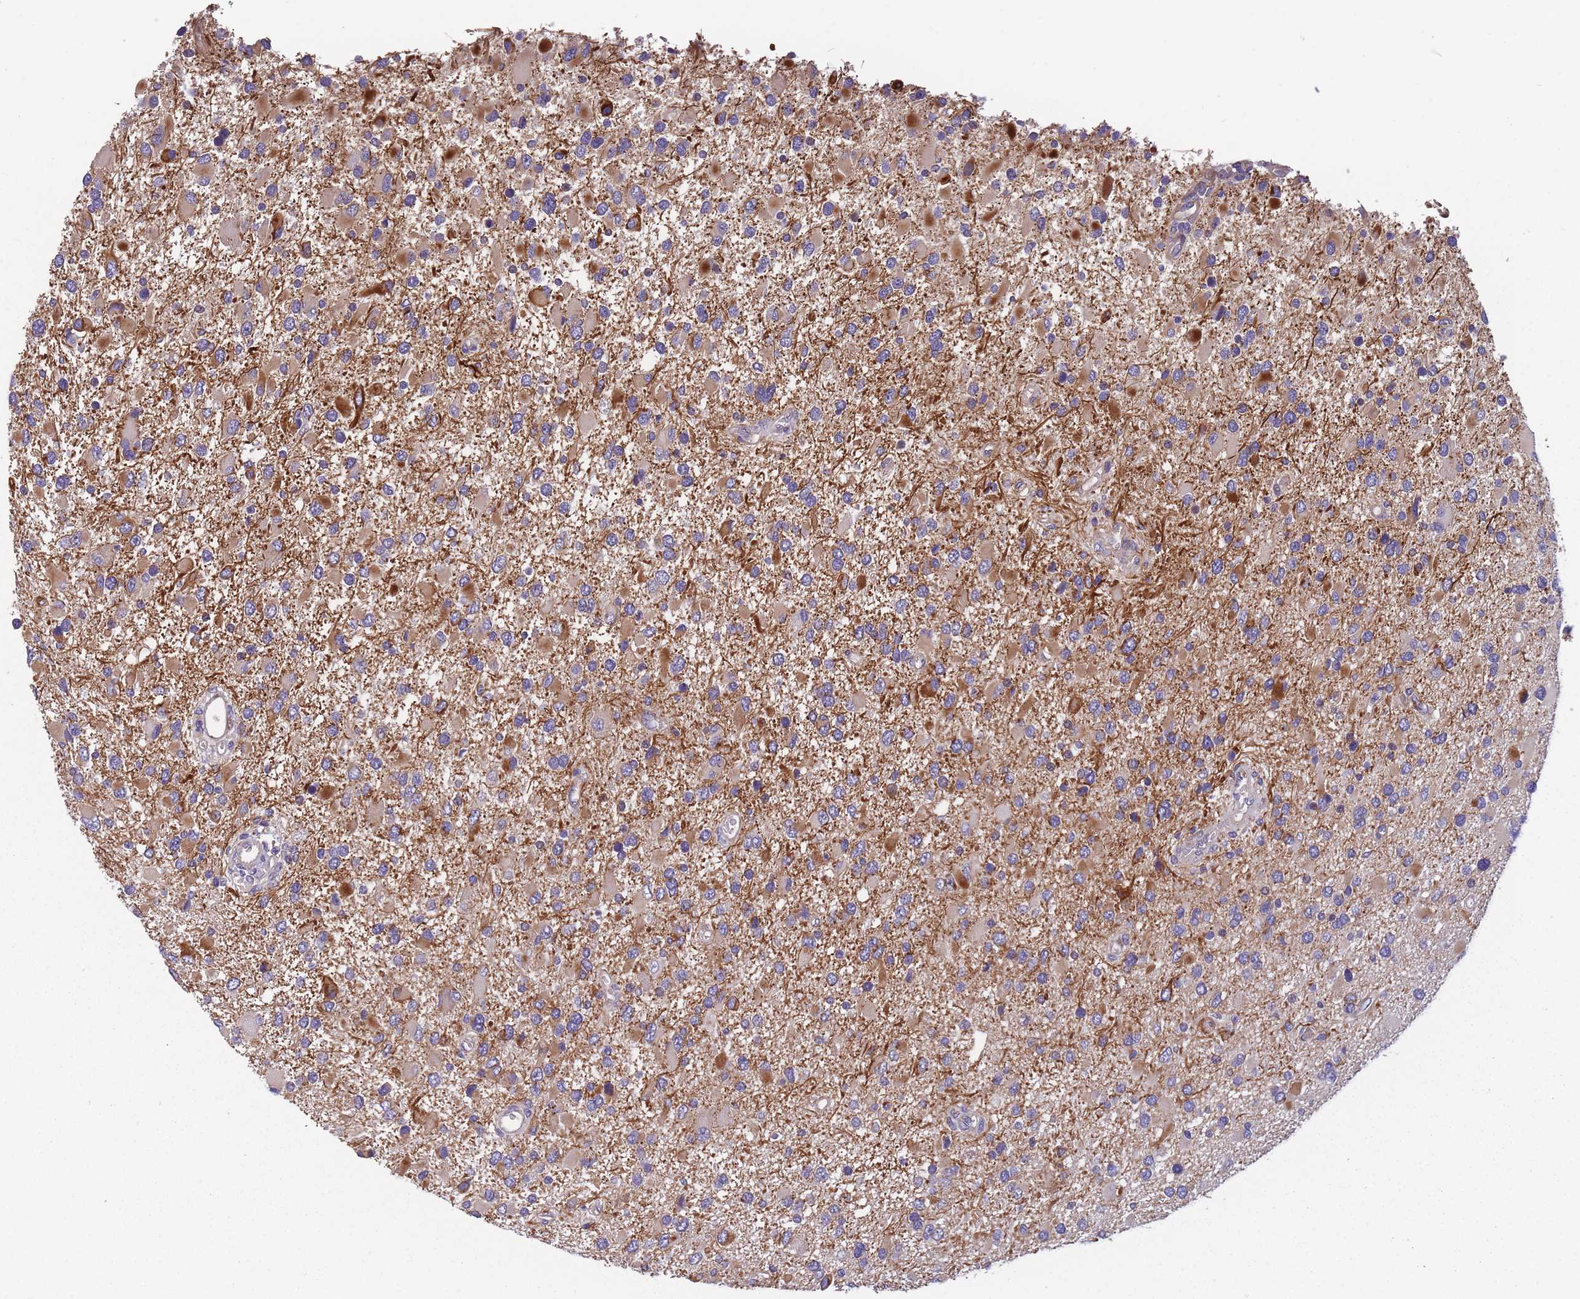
{"staining": {"intensity": "moderate", "quantity": "<25%", "location": "cytoplasmic/membranous"}, "tissue": "glioma", "cell_type": "Tumor cells", "image_type": "cancer", "snomed": [{"axis": "morphology", "description": "Glioma, malignant, High grade"}, {"axis": "topography", "description": "Brain"}], "caption": "Glioma stained for a protein (brown) displays moderate cytoplasmic/membranous positive staining in approximately <25% of tumor cells.", "gene": "FAM83F", "patient": {"sex": "male", "age": 53}}